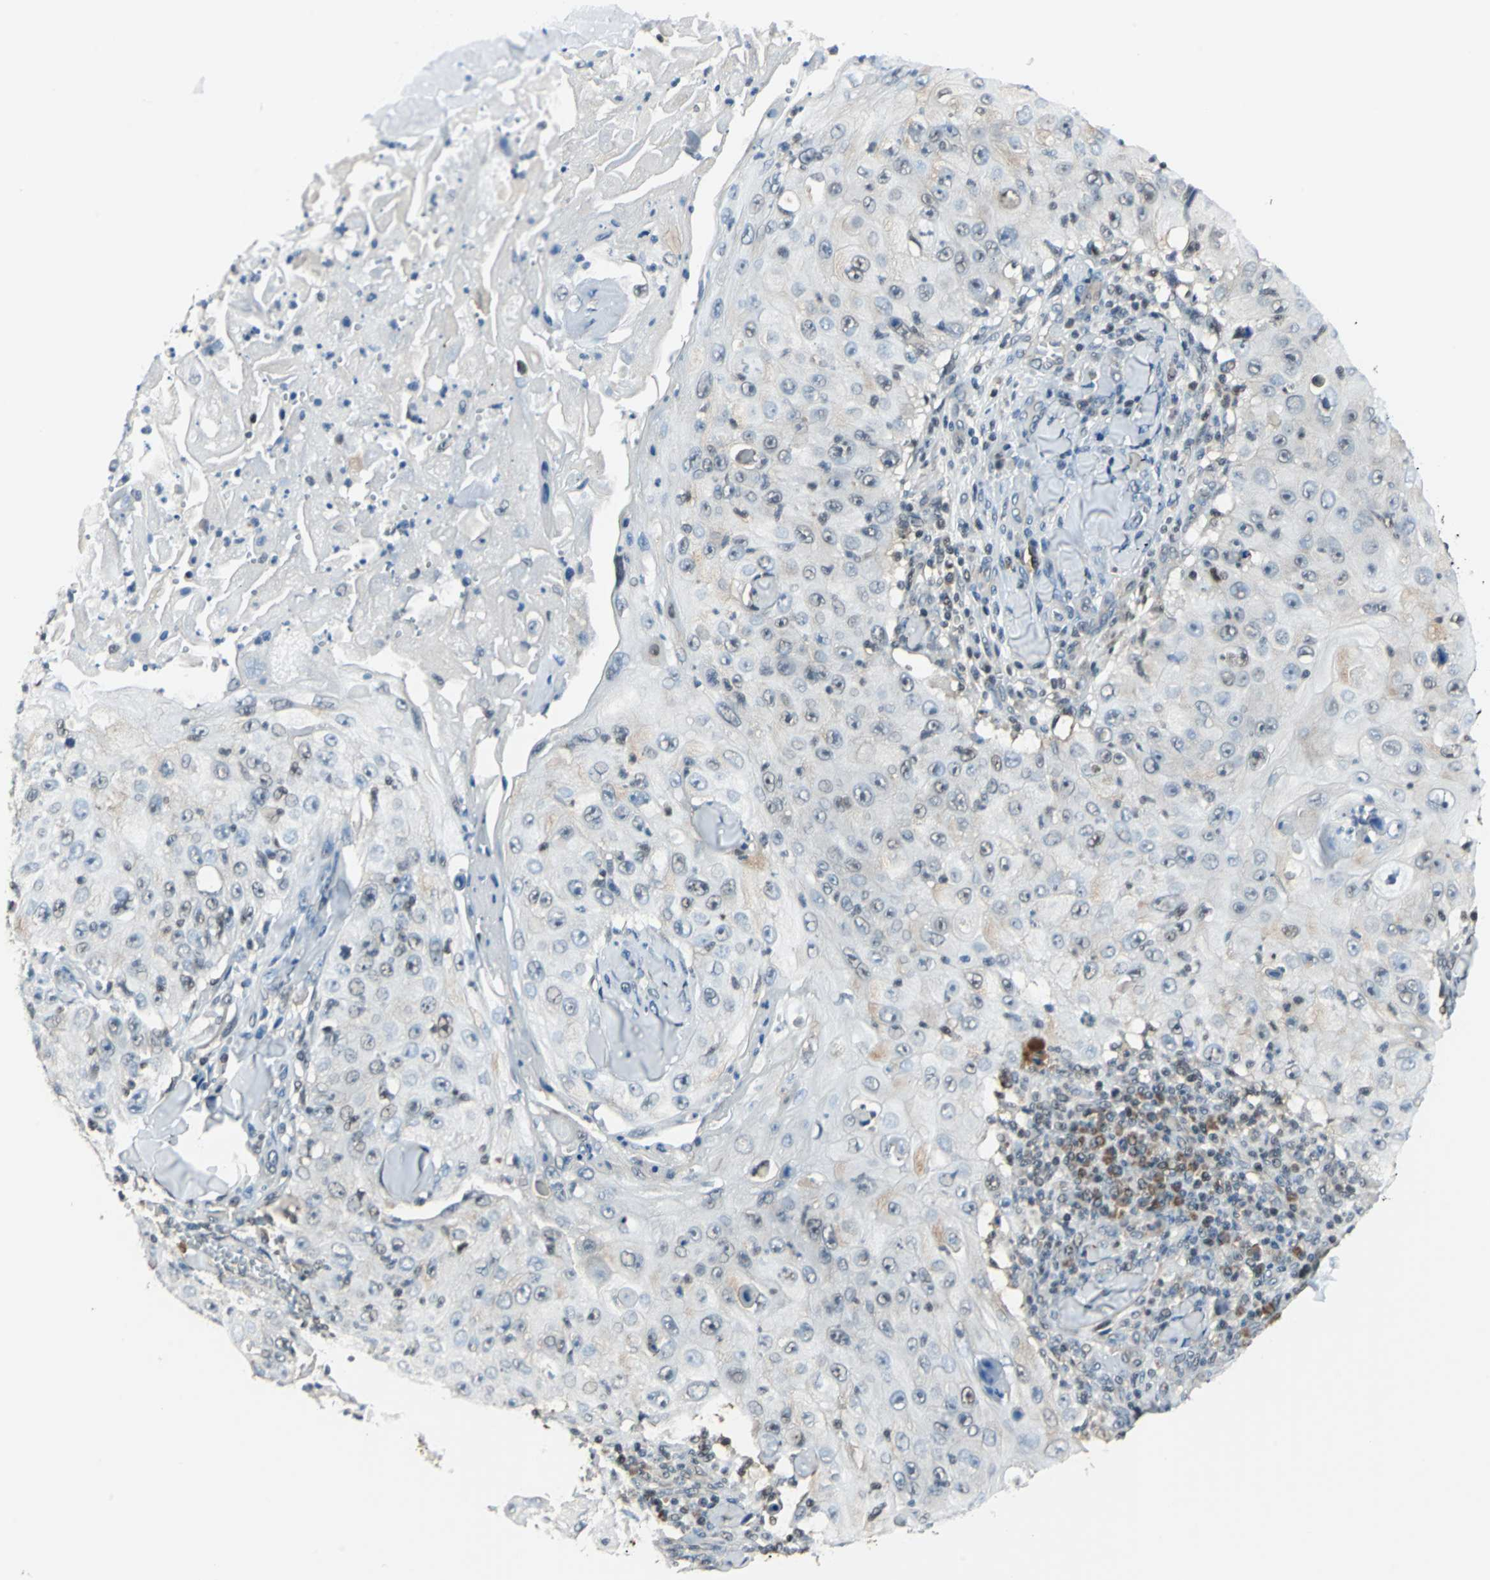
{"staining": {"intensity": "weak", "quantity": "25%-75%", "location": "cytoplasmic/membranous,nuclear"}, "tissue": "skin cancer", "cell_type": "Tumor cells", "image_type": "cancer", "snomed": [{"axis": "morphology", "description": "Squamous cell carcinoma, NOS"}, {"axis": "topography", "description": "Skin"}], "caption": "Immunohistochemical staining of skin cancer (squamous cell carcinoma) reveals low levels of weak cytoplasmic/membranous and nuclear expression in approximately 25%-75% of tumor cells. (DAB IHC with brightfield microscopy, high magnification).", "gene": "PSME1", "patient": {"sex": "male", "age": 86}}